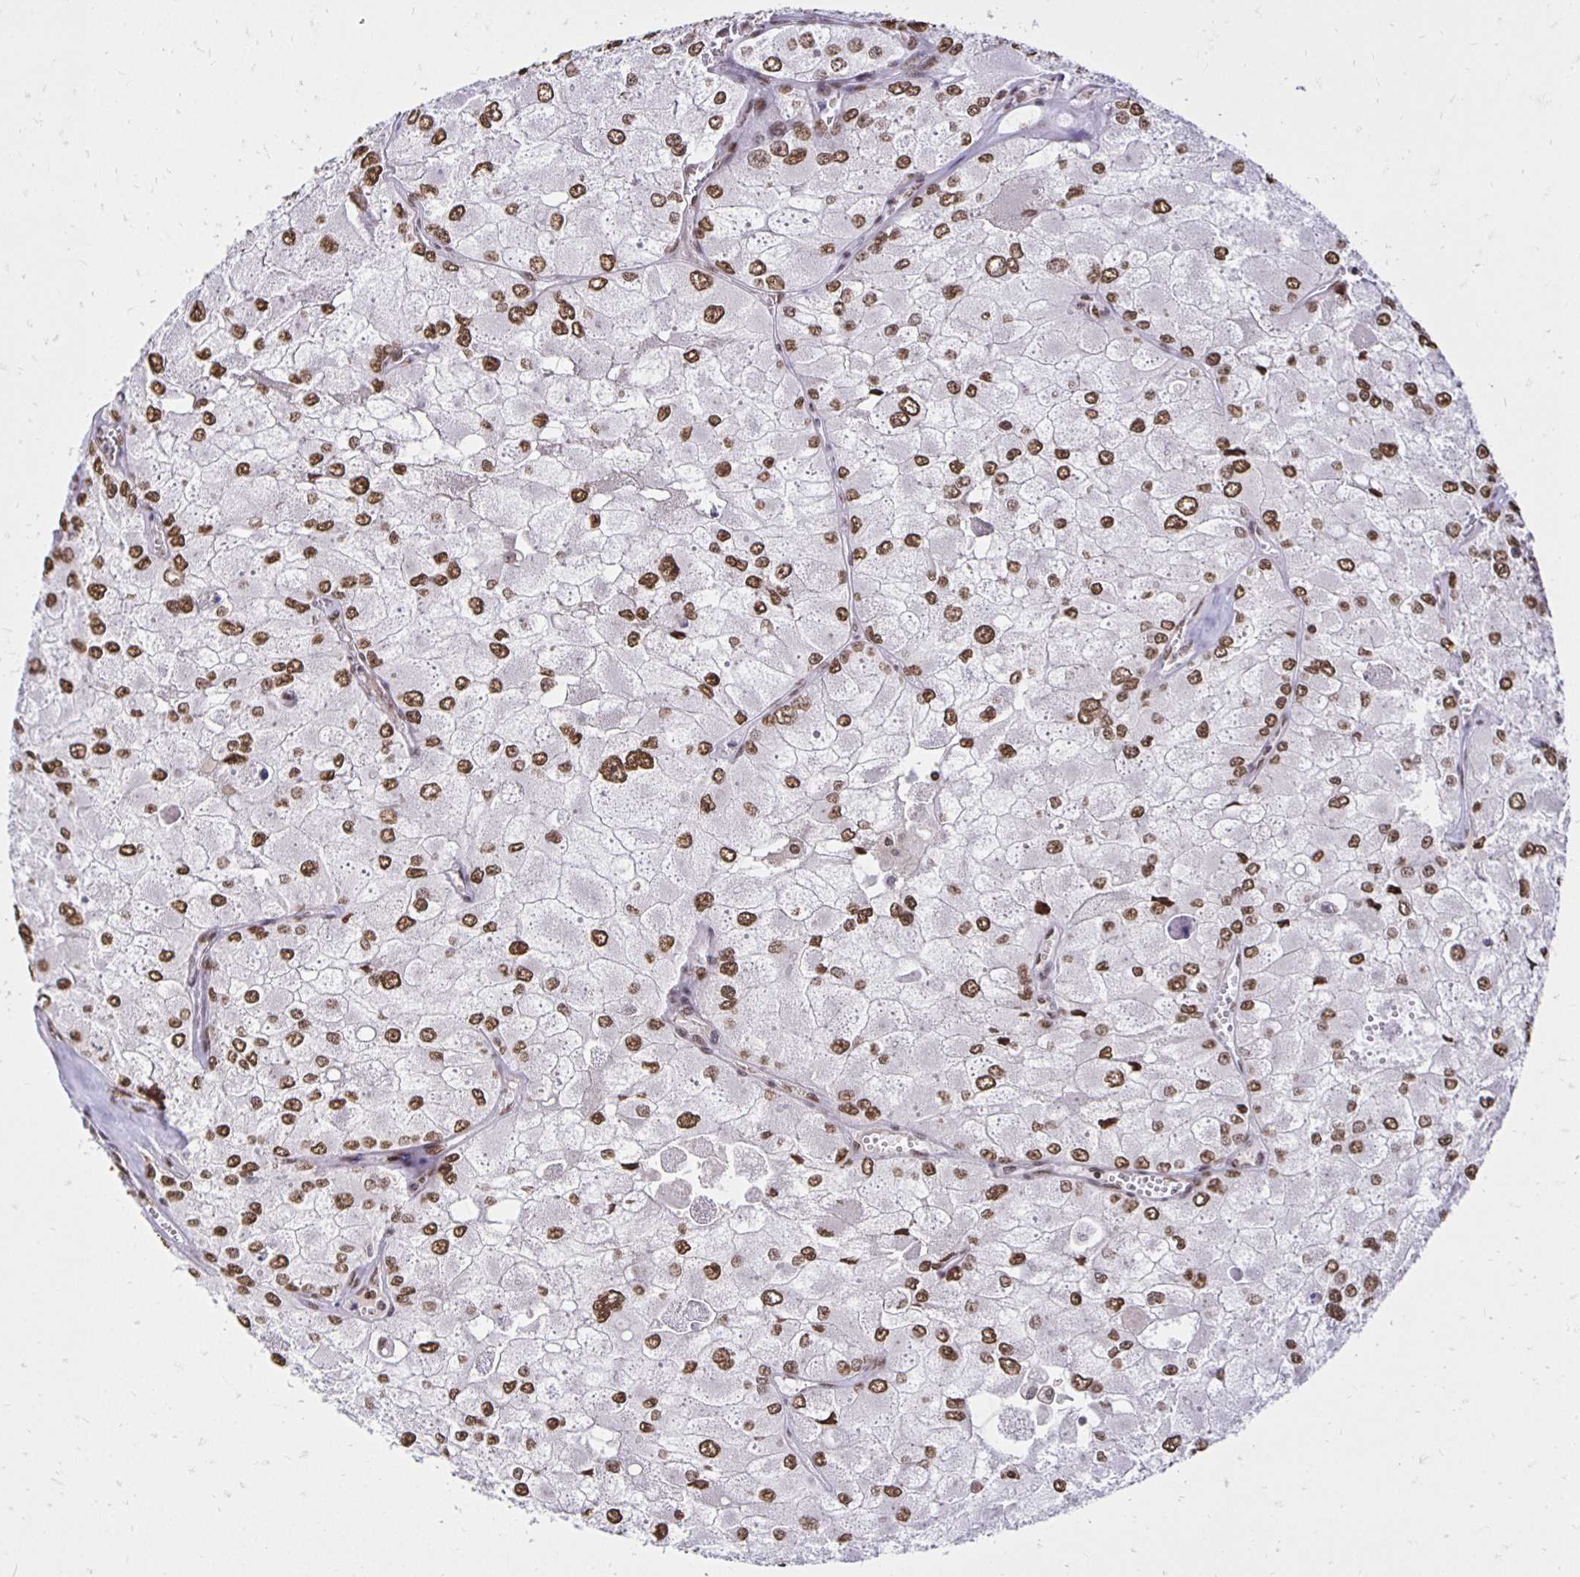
{"staining": {"intensity": "moderate", "quantity": ">75%", "location": "nuclear"}, "tissue": "renal cancer", "cell_type": "Tumor cells", "image_type": "cancer", "snomed": [{"axis": "morphology", "description": "Adenocarcinoma, NOS"}, {"axis": "topography", "description": "Kidney"}], "caption": "Immunohistochemical staining of renal adenocarcinoma demonstrates medium levels of moderate nuclear protein positivity in about >75% of tumor cells.", "gene": "ZNF579", "patient": {"sex": "female", "age": 70}}